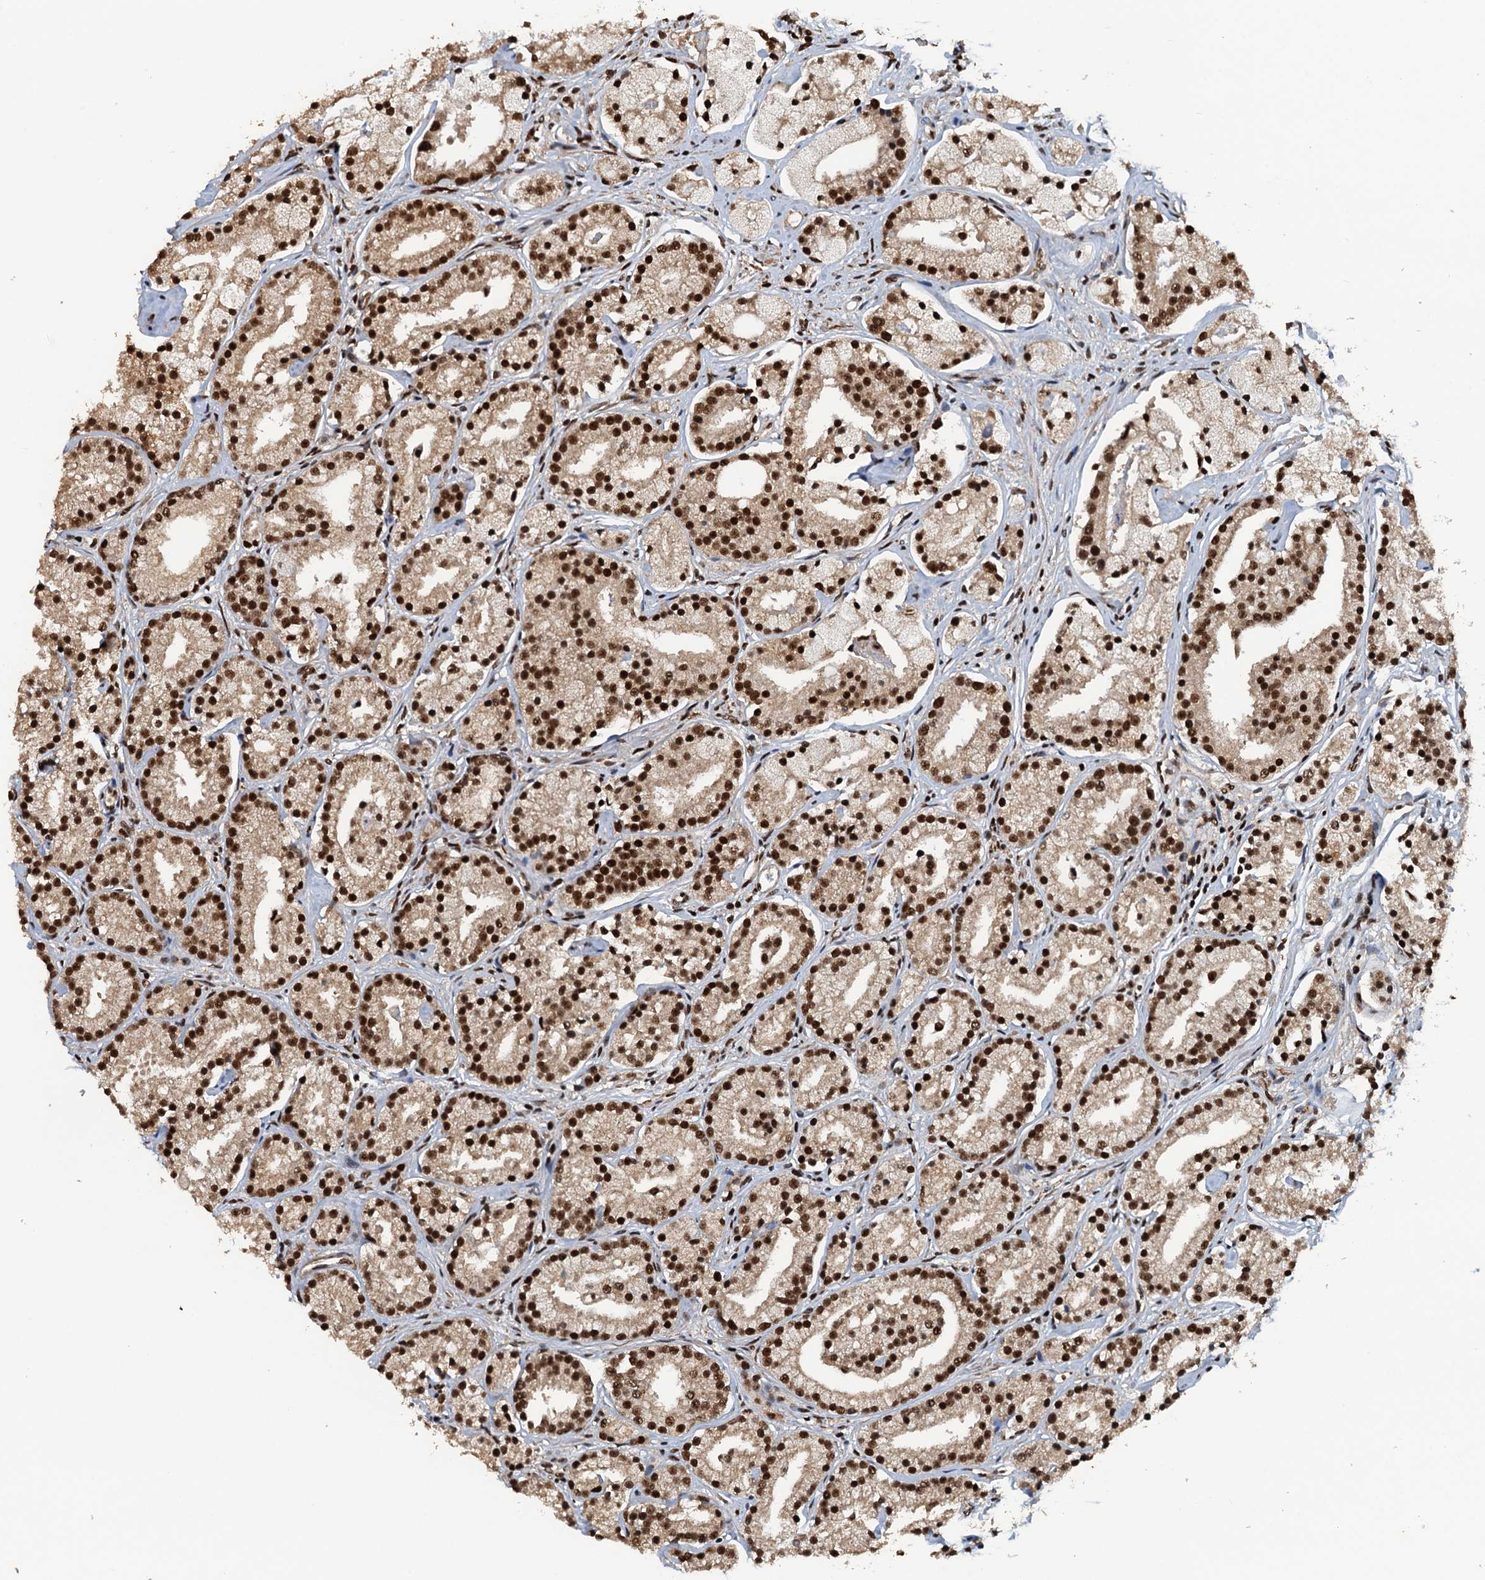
{"staining": {"intensity": "strong", "quantity": ">75%", "location": "nuclear"}, "tissue": "prostate cancer", "cell_type": "Tumor cells", "image_type": "cancer", "snomed": [{"axis": "morphology", "description": "Adenocarcinoma, High grade"}, {"axis": "topography", "description": "Prostate"}], "caption": "A micrograph of prostate cancer stained for a protein shows strong nuclear brown staining in tumor cells.", "gene": "ZC3H18", "patient": {"sex": "male", "age": 69}}